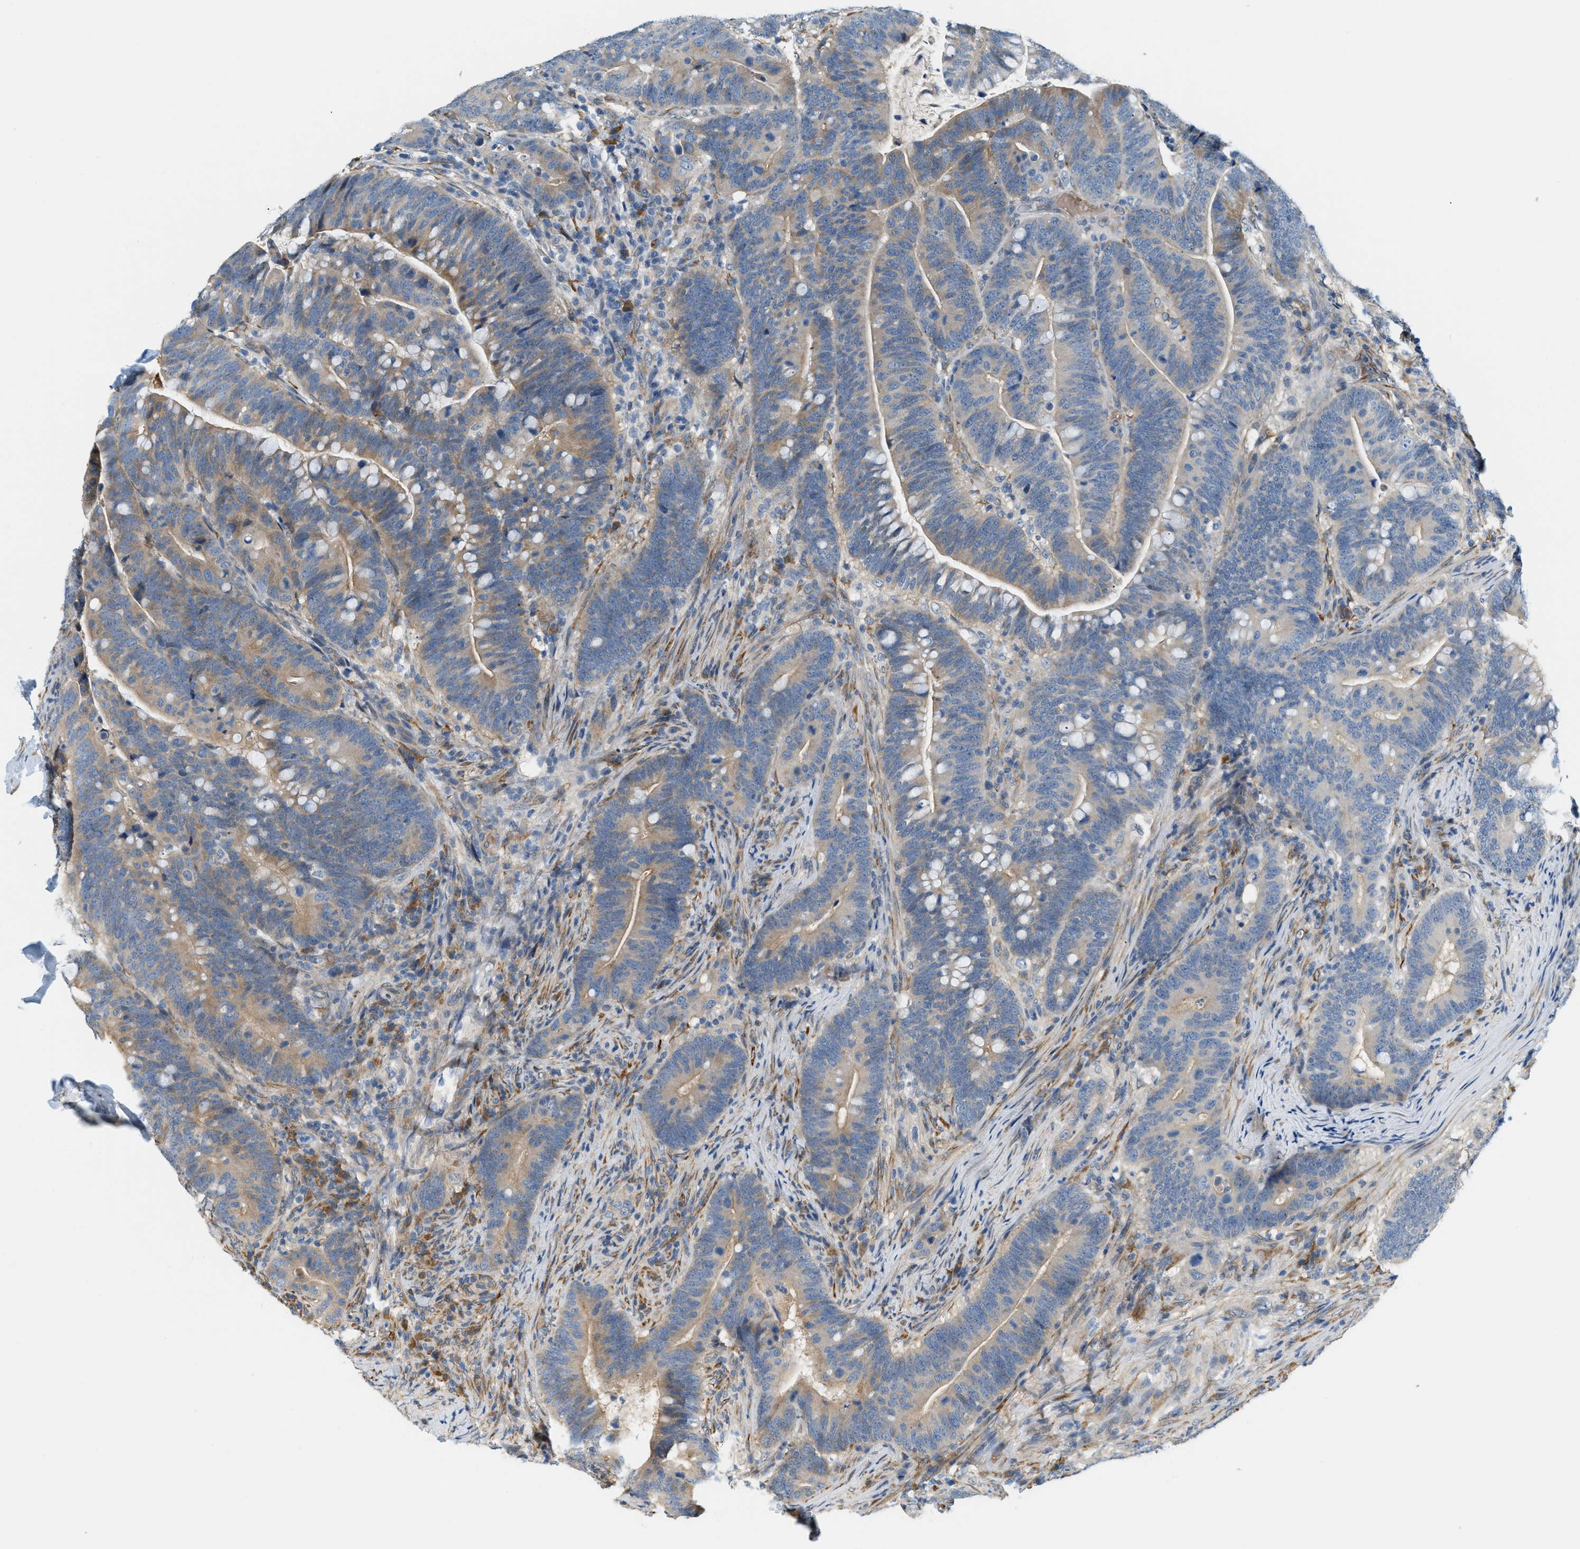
{"staining": {"intensity": "weak", "quantity": "25%-75%", "location": "cytoplasmic/membranous"}, "tissue": "colorectal cancer", "cell_type": "Tumor cells", "image_type": "cancer", "snomed": [{"axis": "morphology", "description": "Normal tissue, NOS"}, {"axis": "morphology", "description": "Adenocarcinoma, NOS"}, {"axis": "topography", "description": "Colon"}], "caption": "Immunohistochemistry histopathology image of human colorectal cancer (adenocarcinoma) stained for a protein (brown), which shows low levels of weak cytoplasmic/membranous positivity in approximately 25%-75% of tumor cells.", "gene": "CYTH2", "patient": {"sex": "female", "age": 66}}